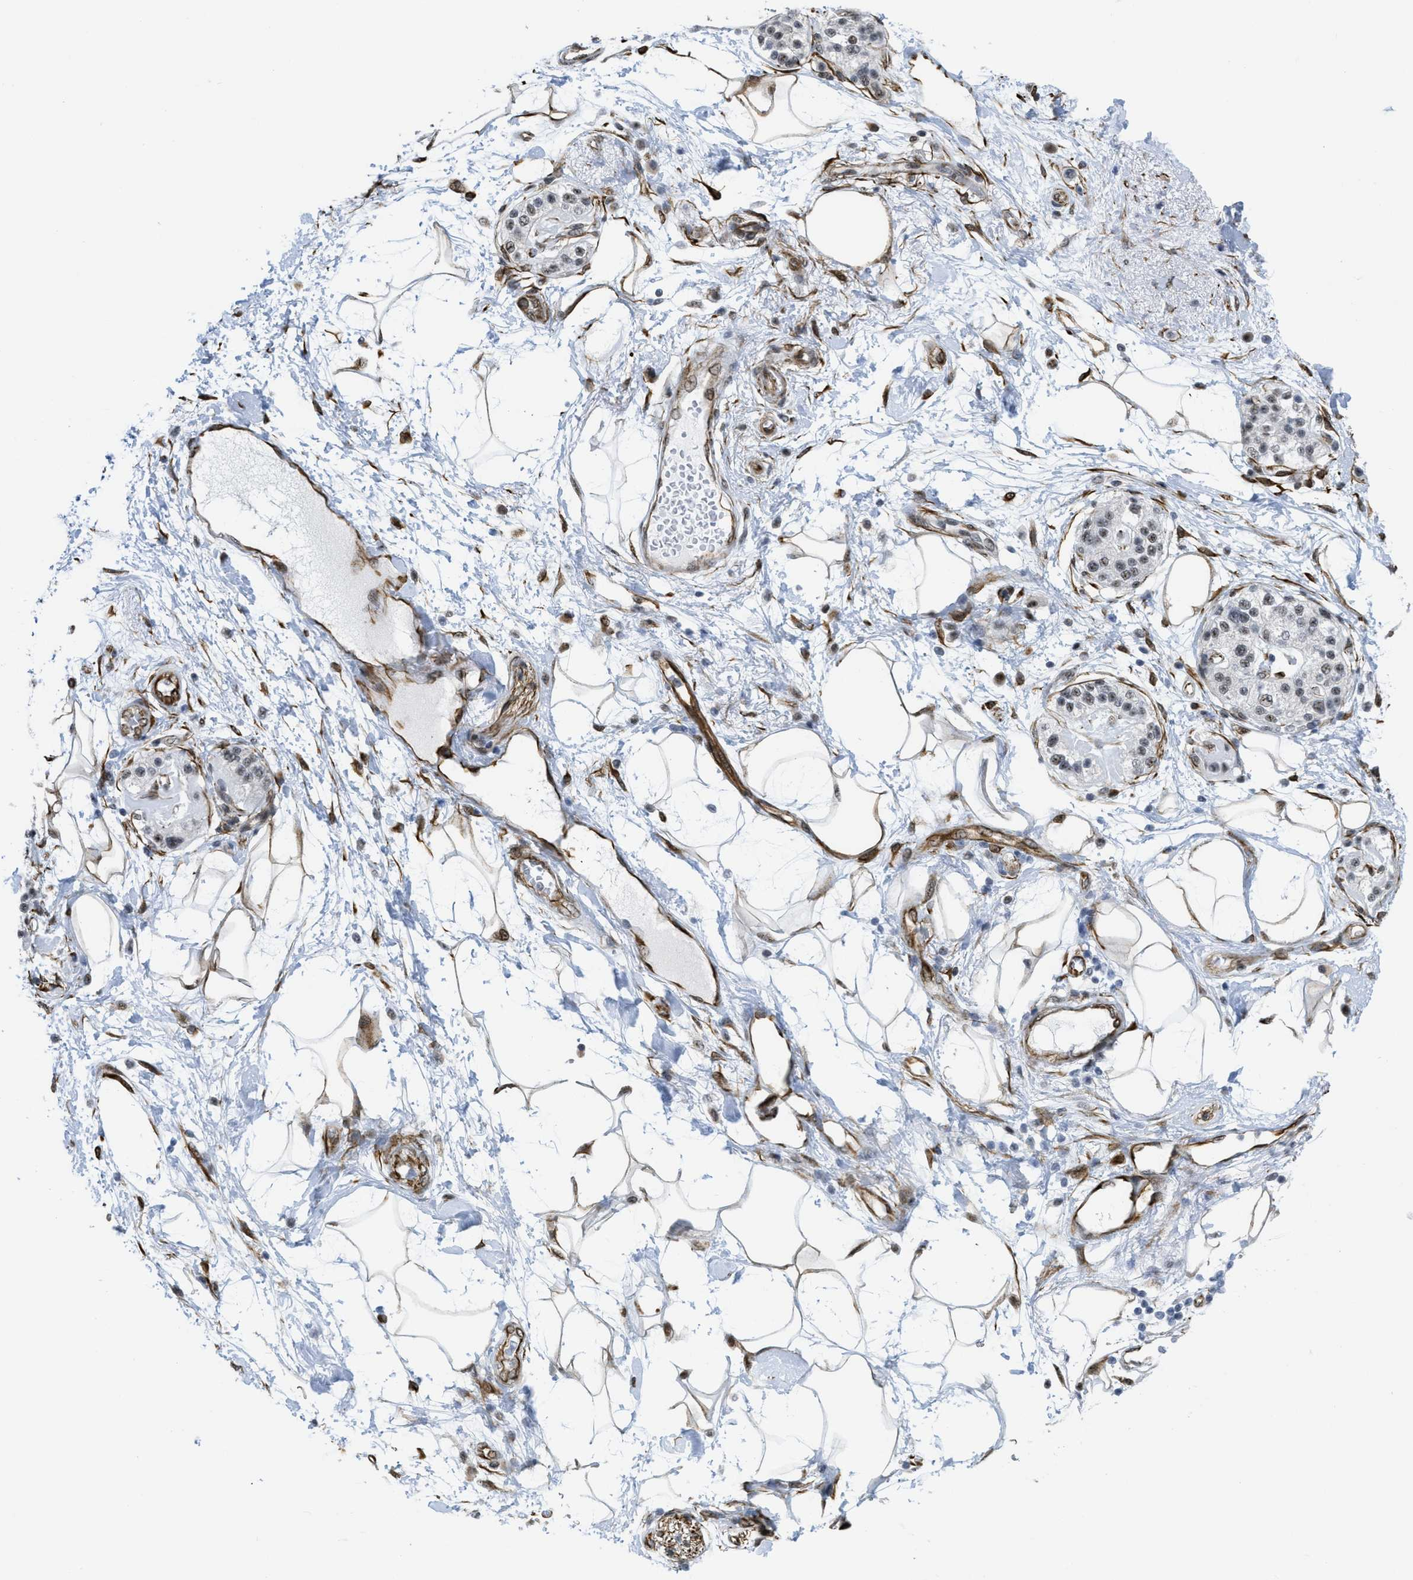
{"staining": {"intensity": "moderate", "quantity": ">75%", "location": "cytoplasmic/membranous"}, "tissue": "adipose tissue", "cell_type": "Adipocytes", "image_type": "normal", "snomed": [{"axis": "morphology", "description": "Normal tissue, NOS"}, {"axis": "morphology", "description": "Adenocarcinoma, NOS"}, {"axis": "topography", "description": "Duodenum"}, {"axis": "topography", "description": "Peripheral nerve tissue"}], "caption": "DAB immunohistochemical staining of unremarkable human adipose tissue demonstrates moderate cytoplasmic/membranous protein positivity in about >75% of adipocytes.", "gene": "LRRC8B", "patient": {"sex": "female", "age": 60}}